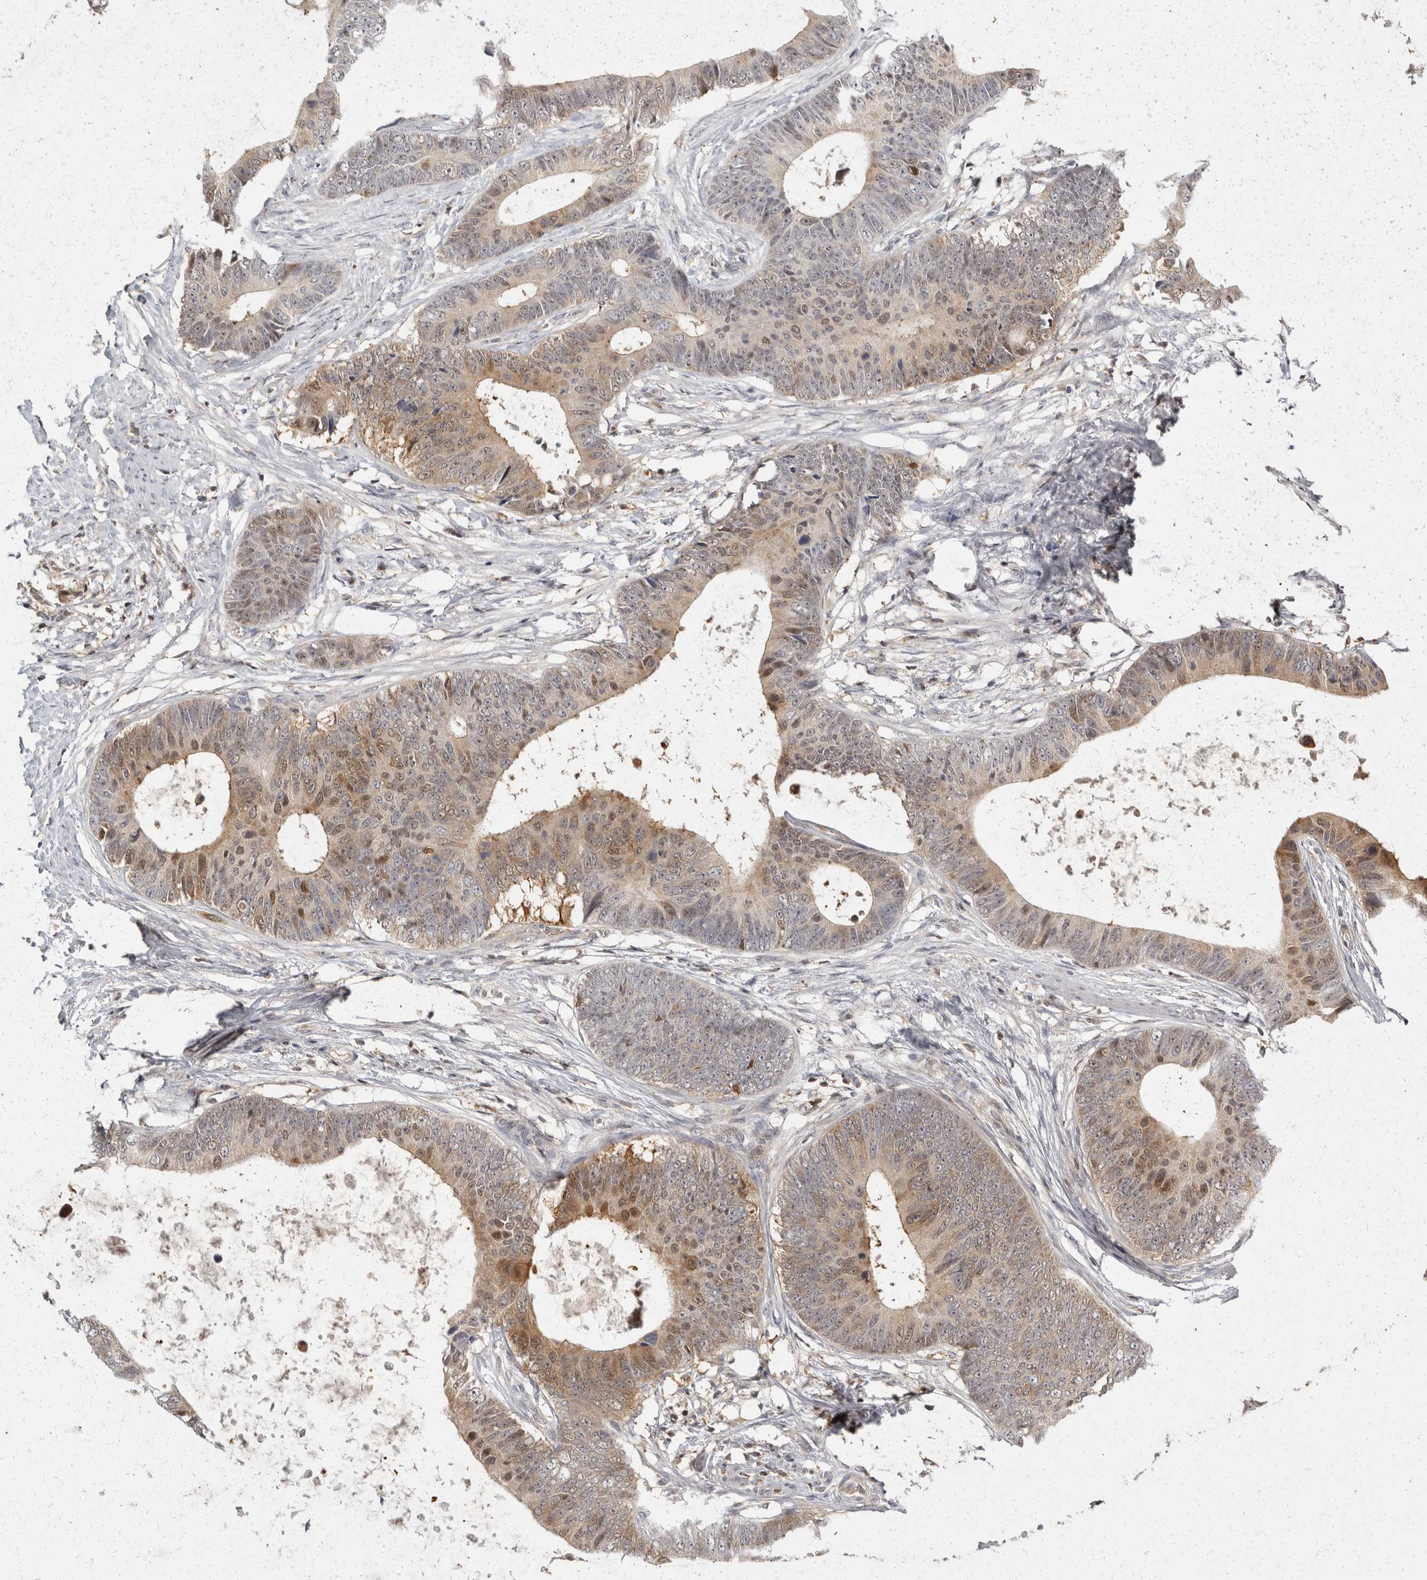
{"staining": {"intensity": "moderate", "quantity": "25%-75%", "location": "cytoplasmic/membranous,nuclear"}, "tissue": "colorectal cancer", "cell_type": "Tumor cells", "image_type": "cancer", "snomed": [{"axis": "morphology", "description": "Adenocarcinoma, NOS"}, {"axis": "topography", "description": "Colon"}], "caption": "Adenocarcinoma (colorectal) was stained to show a protein in brown. There is medium levels of moderate cytoplasmic/membranous and nuclear expression in about 25%-75% of tumor cells.", "gene": "ACAT2", "patient": {"sex": "male", "age": 56}}